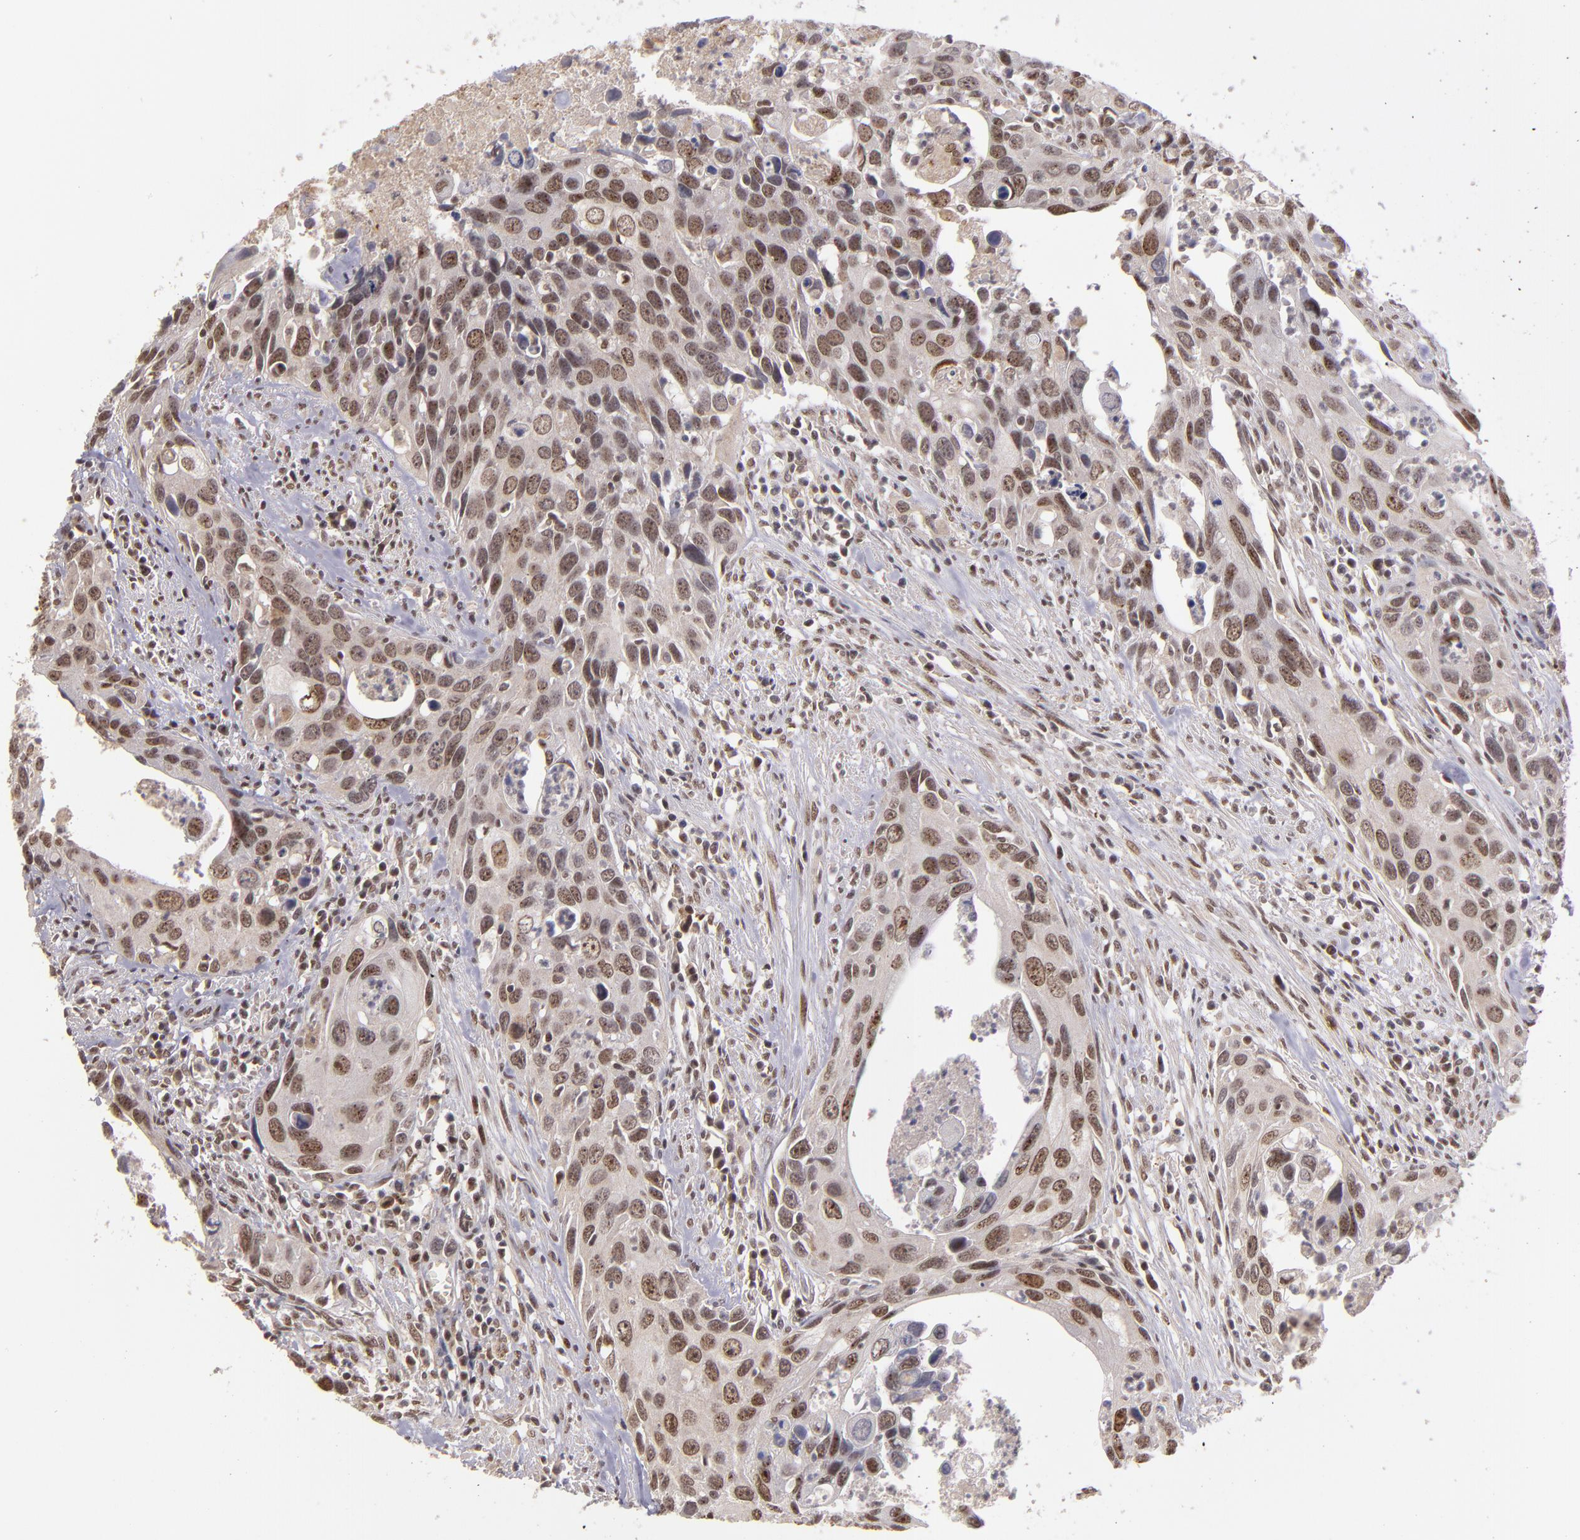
{"staining": {"intensity": "moderate", "quantity": ">75%", "location": "nuclear"}, "tissue": "urothelial cancer", "cell_type": "Tumor cells", "image_type": "cancer", "snomed": [{"axis": "morphology", "description": "Urothelial carcinoma, High grade"}, {"axis": "topography", "description": "Urinary bladder"}], "caption": "IHC (DAB (3,3'-diaminobenzidine)) staining of human high-grade urothelial carcinoma exhibits moderate nuclear protein staining in about >75% of tumor cells.", "gene": "ABHD12B", "patient": {"sex": "male", "age": 71}}